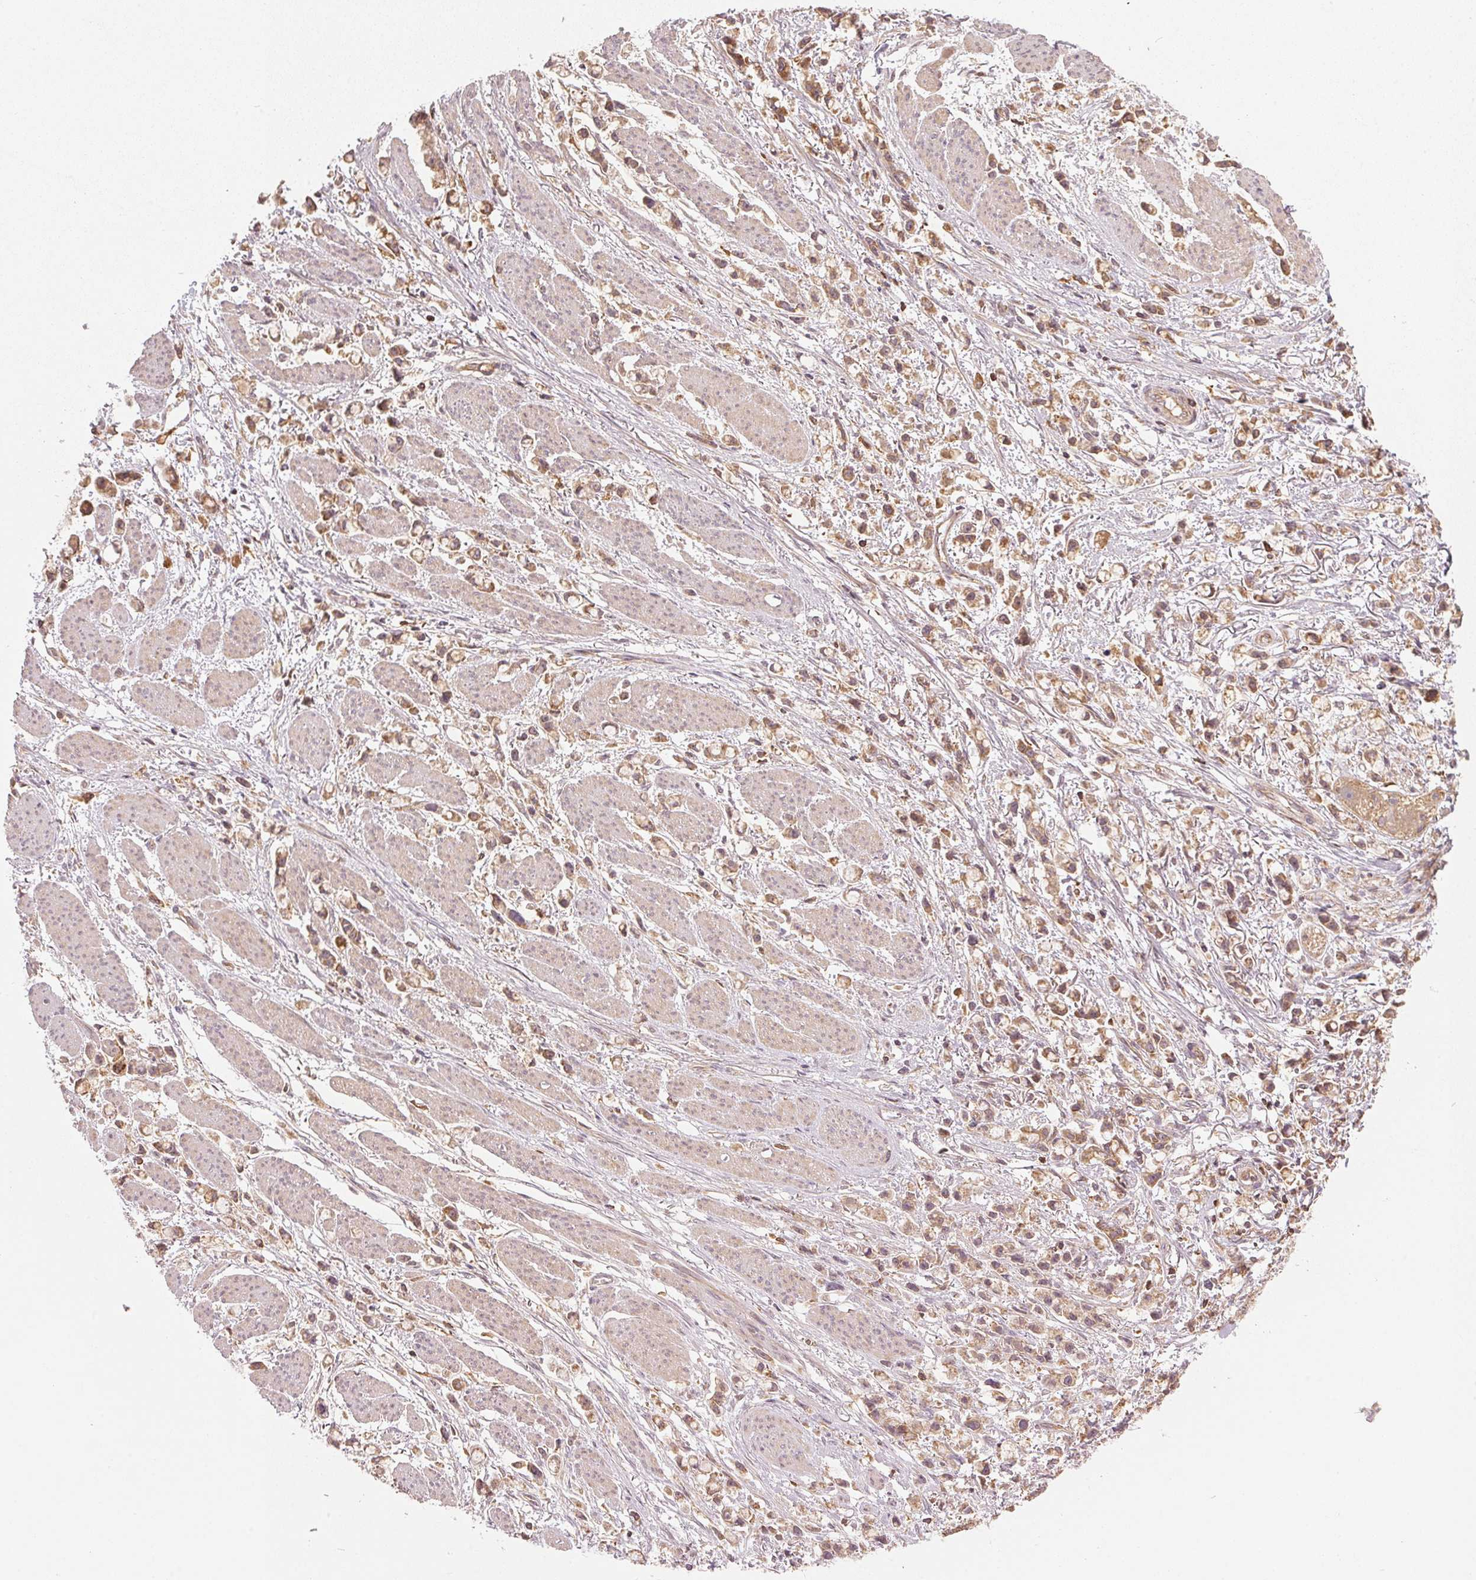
{"staining": {"intensity": "moderate", "quantity": ">75%", "location": "cytoplasmic/membranous"}, "tissue": "stomach cancer", "cell_type": "Tumor cells", "image_type": "cancer", "snomed": [{"axis": "morphology", "description": "Adenocarcinoma, NOS"}, {"axis": "topography", "description": "Stomach"}], "caption": "About >75% of tumor cells in human stomach cancer reveal moderate cytoplasmic/membranous protein positivity as visualized by brown immunohistochemical staining.", "gene": "NADK2", "patient": {"sex": "female", "age": 81}}